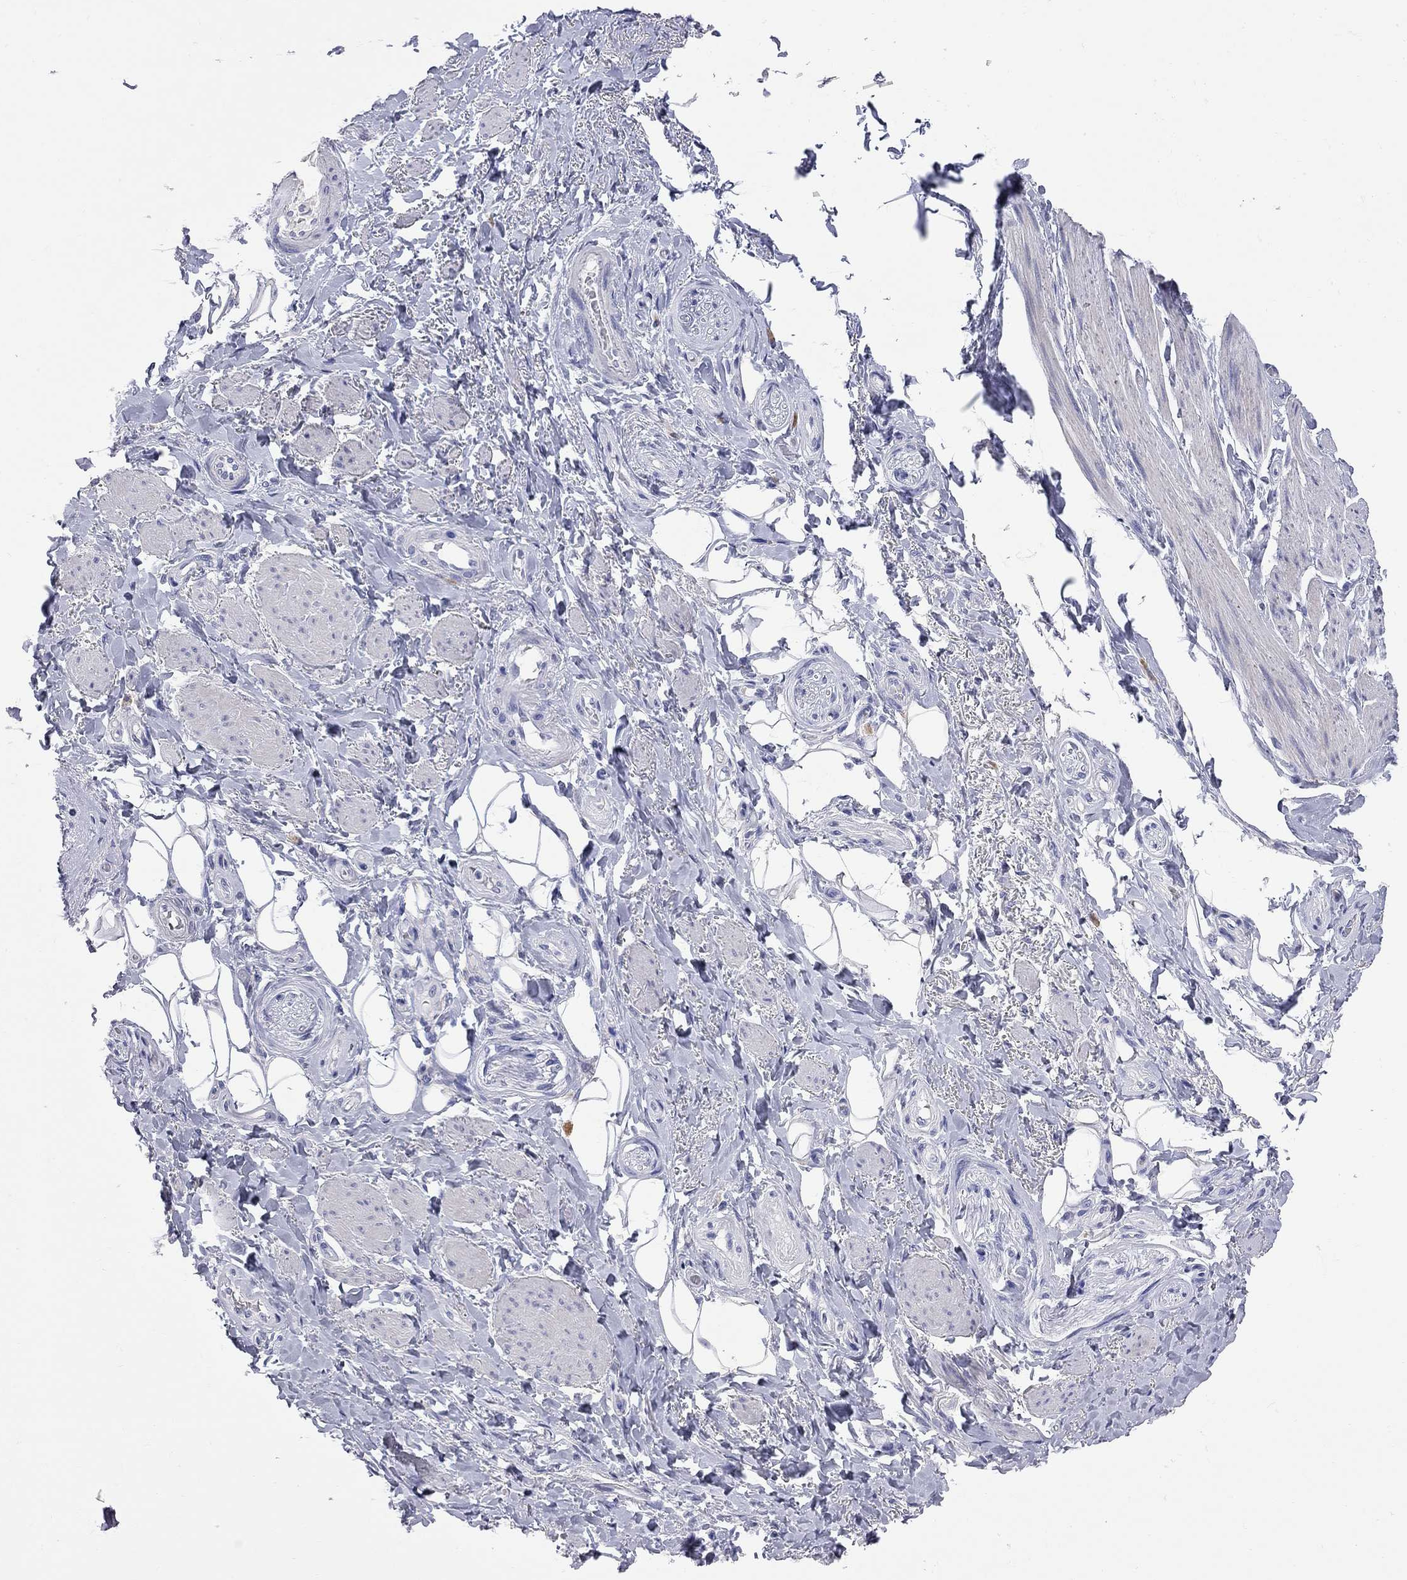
{"staining": {"intensity": "negative", "quantity": "none", "location": "none"}, "tissue": "adipose tissue", "cell_type": "Adipocytes", "image_type": "normal", "snomed": [{"axis": "morphology", "description": "Normal tissue, NOS"}, {"axis": "topography", "description": "Skeletal muscle"}, {"axis": "topography", "description": "Anal"}, {"axis": "topography", "description": "Peripheral nerve tissue"}], "caption": "Immunohistochemistry (IHC) of benign human adipose tissue displays no positivity in adipocytes. Nuclei are stained in blue.", "gene": "FAM221B", "patient": {"sex": "male", "age": 53}}